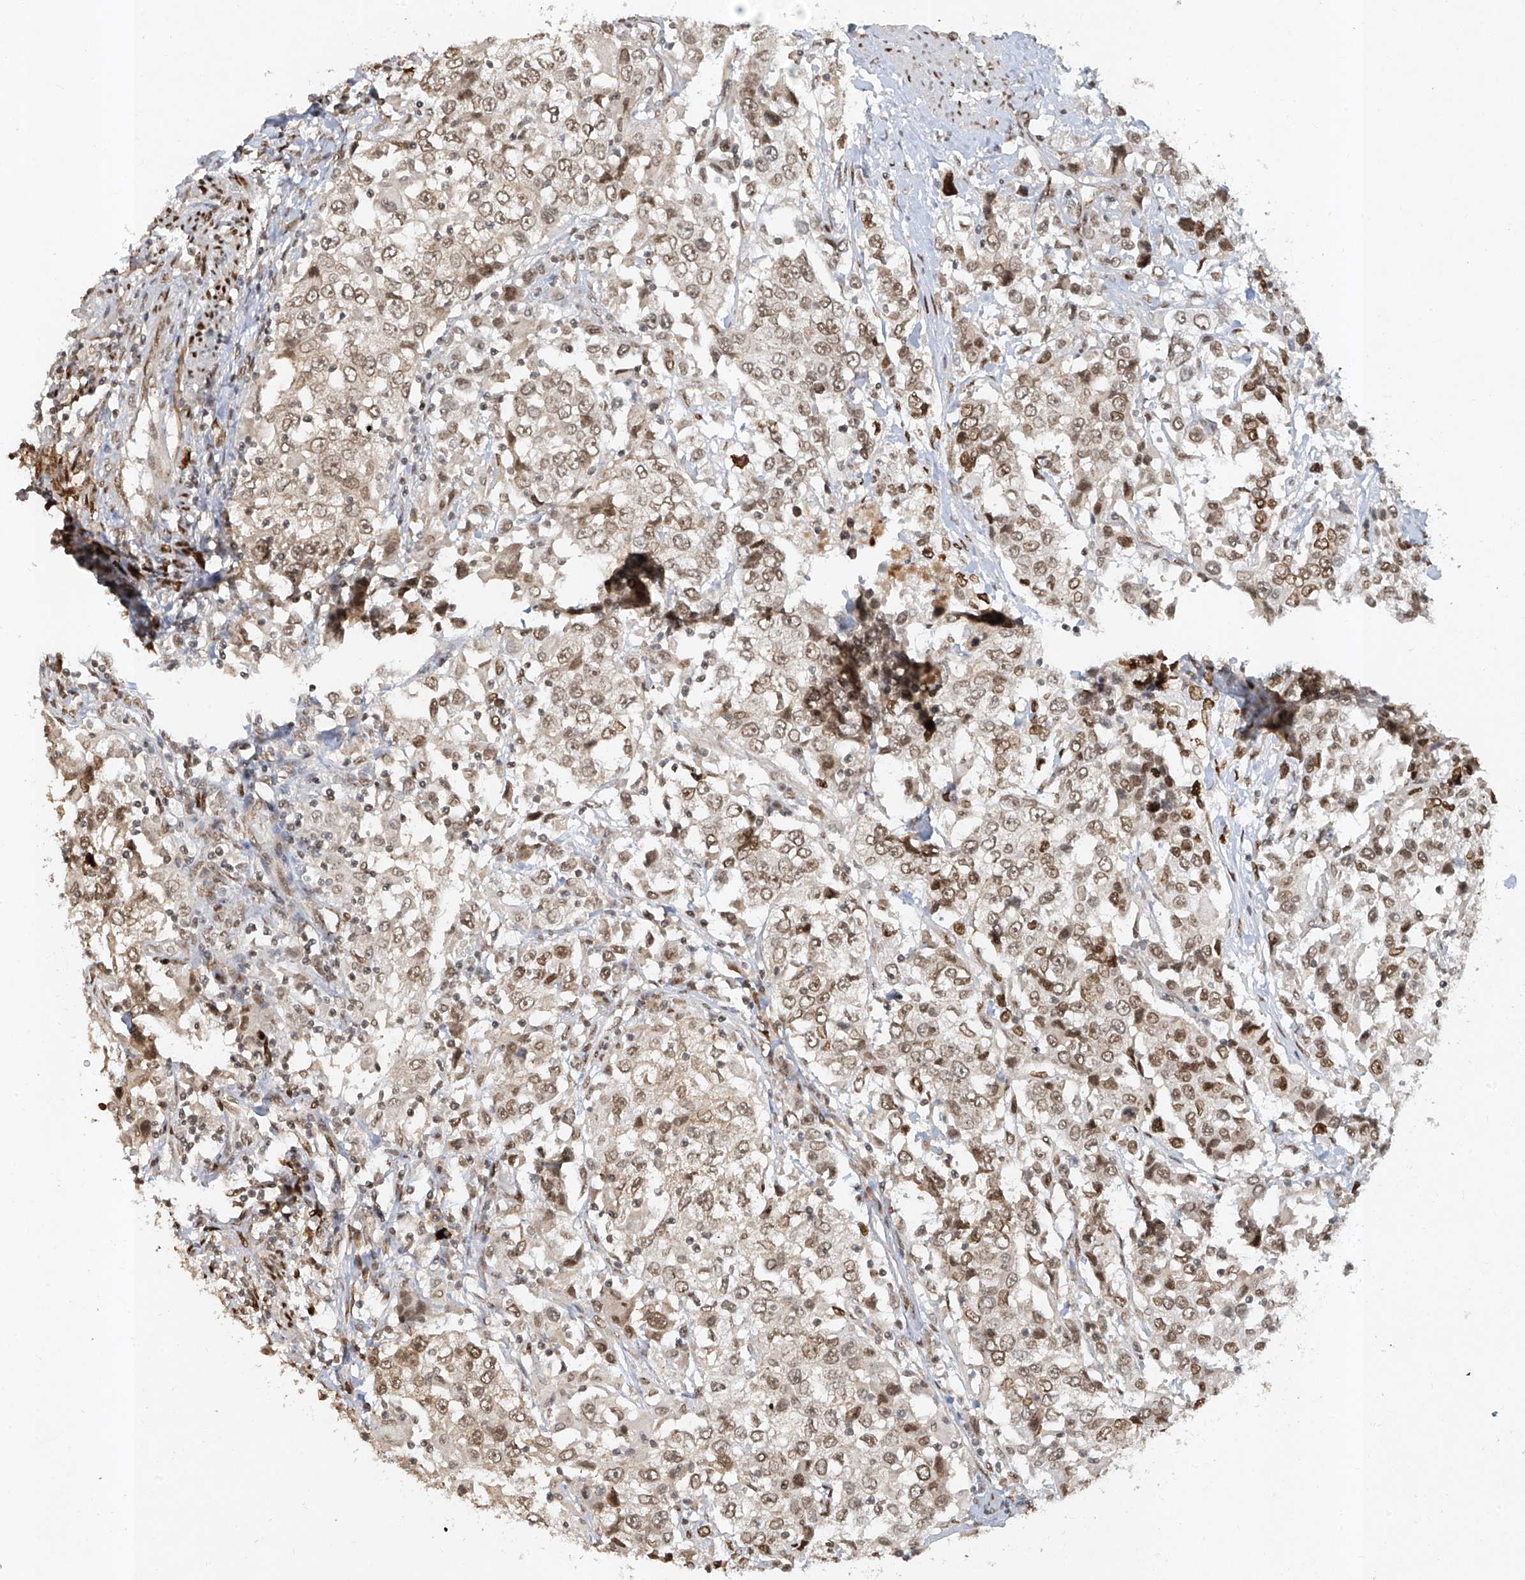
{"staining": {"intensity": "moderate", "quantity": ">75%", "location": "nuclear"}, "tissue": "urothelial cancer", "cell_type": "Tumor cells", "image_type": "cancer", "snomed": [{"axis": "morphology", "description": "Urothelial carcinoma, High grade"}, {"axis": "topography", "description": "Urinary bladder"}], "caption": "Human urothelial cancer stained for a protein (brown) displays moderate nuclear positive staining in approximately >75% of tumor cells.", "gene": "ATRIP", "patient": {"sex": "female", "age": 80}}